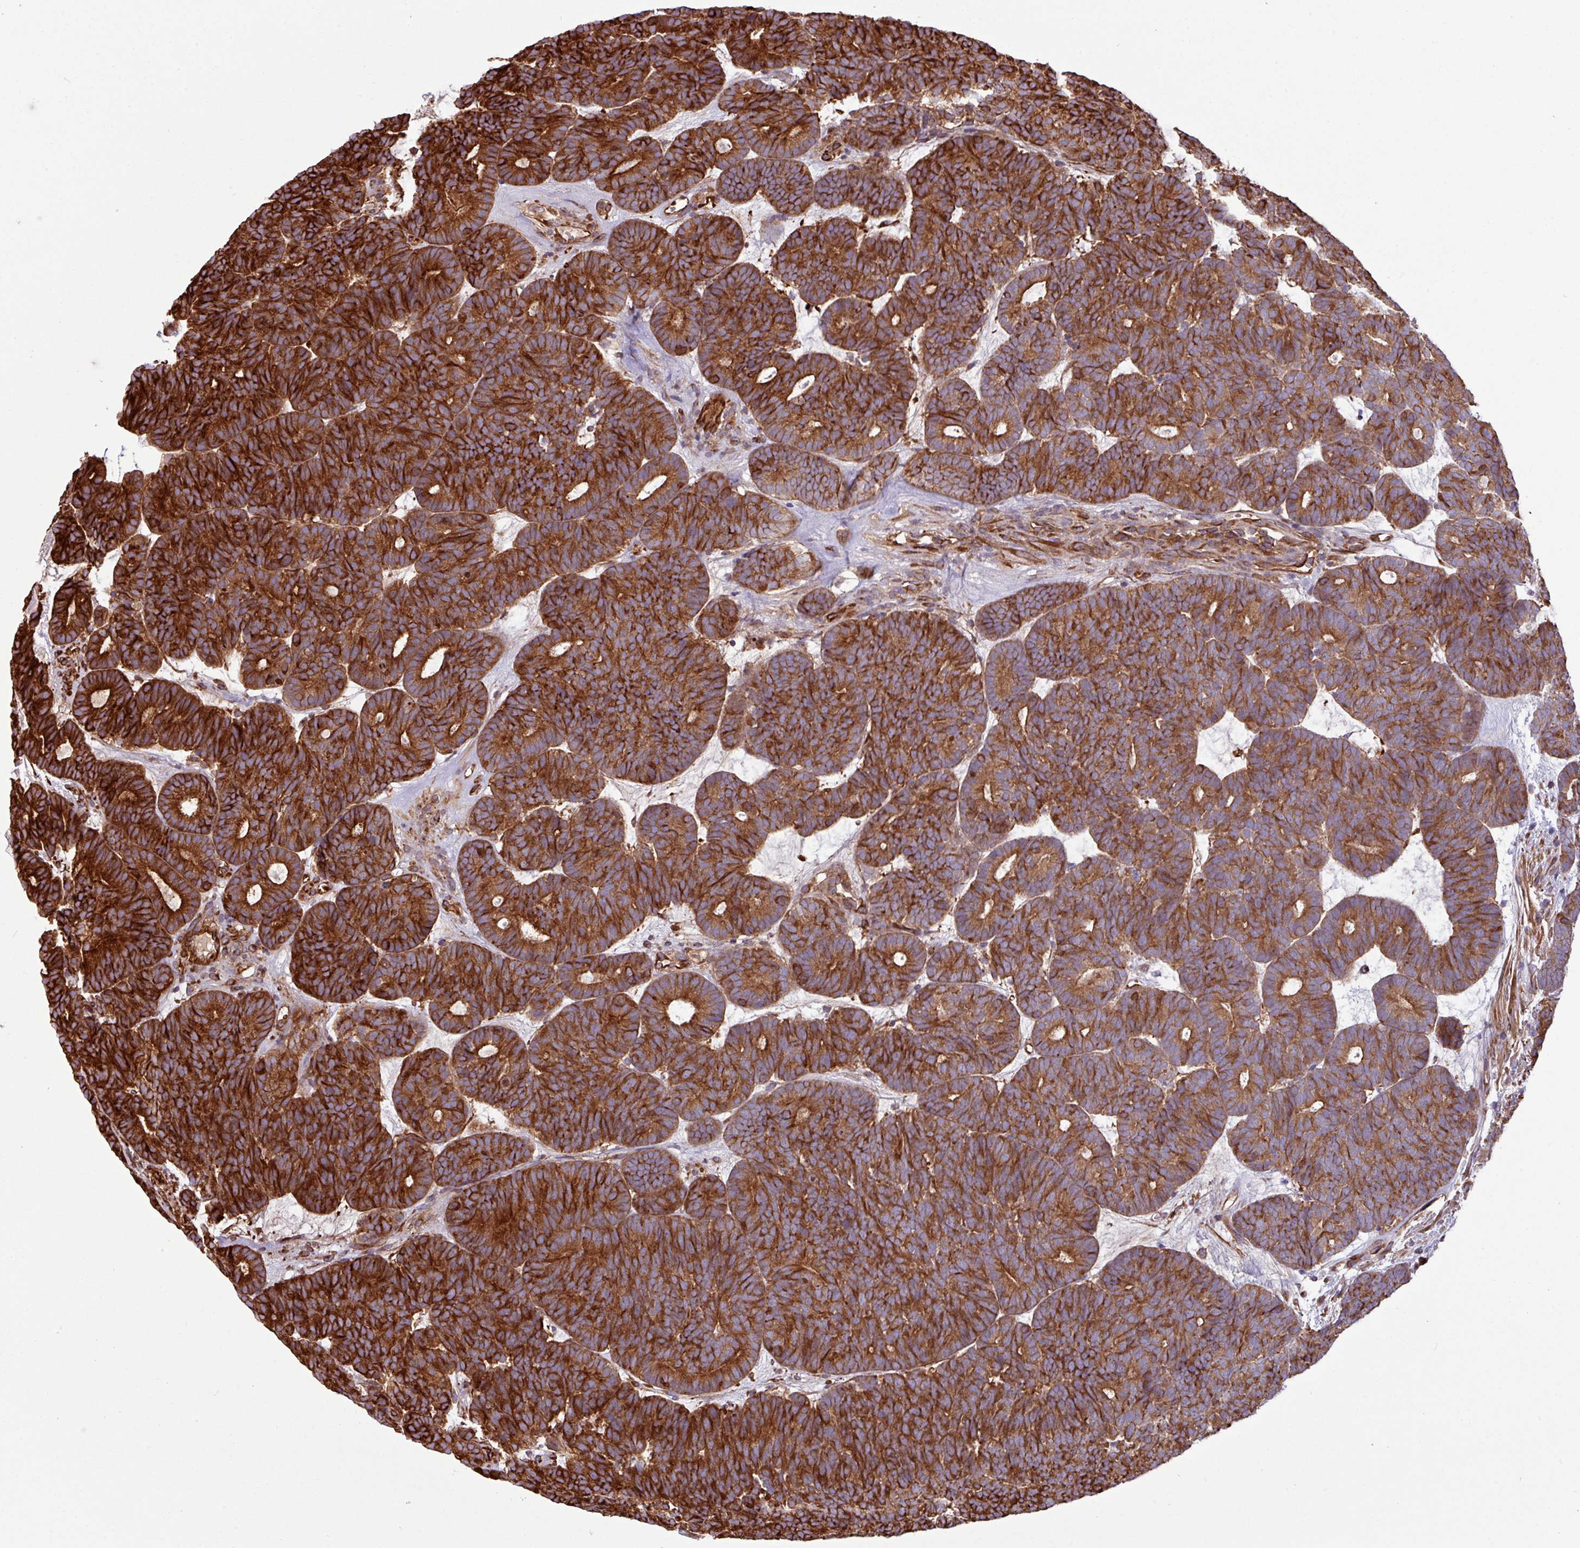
{"staining": {"intensity": "strong", "quantity": ">75%", "location": "cytoplasmic/membranous"}, "tissue": "head and neck cancer", "cell_type": "Tumor cells", "image_type": "cancer", "snomed": [{"axis": "morphology", "description": "Adenocarcinoma, NOS"}, {"axis": "topography", "description": "Head-Neck"}], "caption": "The immunohistochemical stain highlights strong cytoplasmic/membranous staining in tumor cells of head and neck cancer (adenocarcinoma) tissue.", "gene": "ZNF300", "patient": {"sex": "female", "age": 81}}